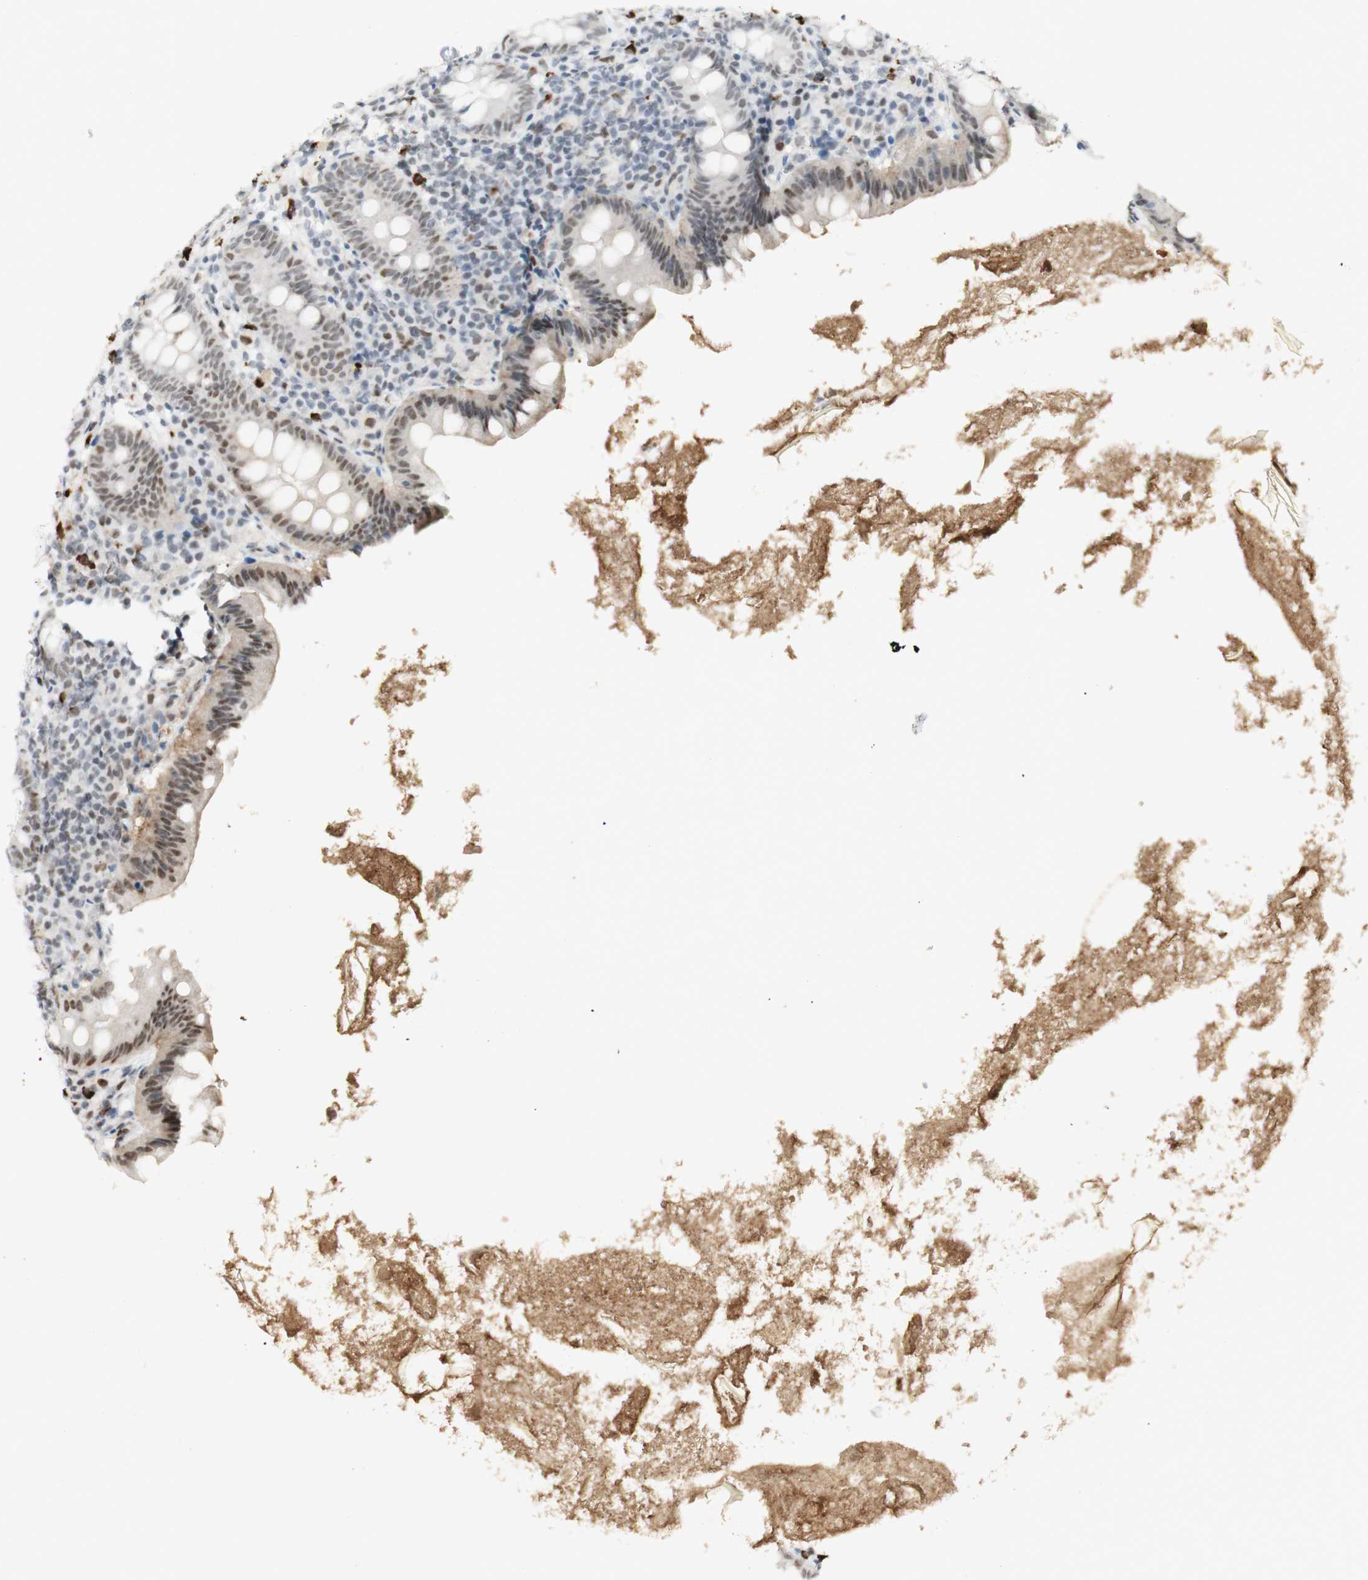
{"staining": {"intensity": "weak", "quantity": ">75%", "location": "nuclear"}, "tissue": "appendix", "cell_type": "Glandular cells", "image_type": "normal", "snomed": [{"axis": "morphology", "description": "Normal tissue, NOS"}, {"axis": "topography", "description": "Appendix"}], "caption": "Immunohistochemistry (IHC) staining of normal appendix, which shows low levels of weak nuclear expression in about >75% of glandular cells indicating weak nuclear protein expression. The staining was performed using DAB (brown) for protein detection and nuclei were counterstained in hematoxylin (blue).", "gene": "ZMYM6", "patient": {"sex": "male", "age": 52}}